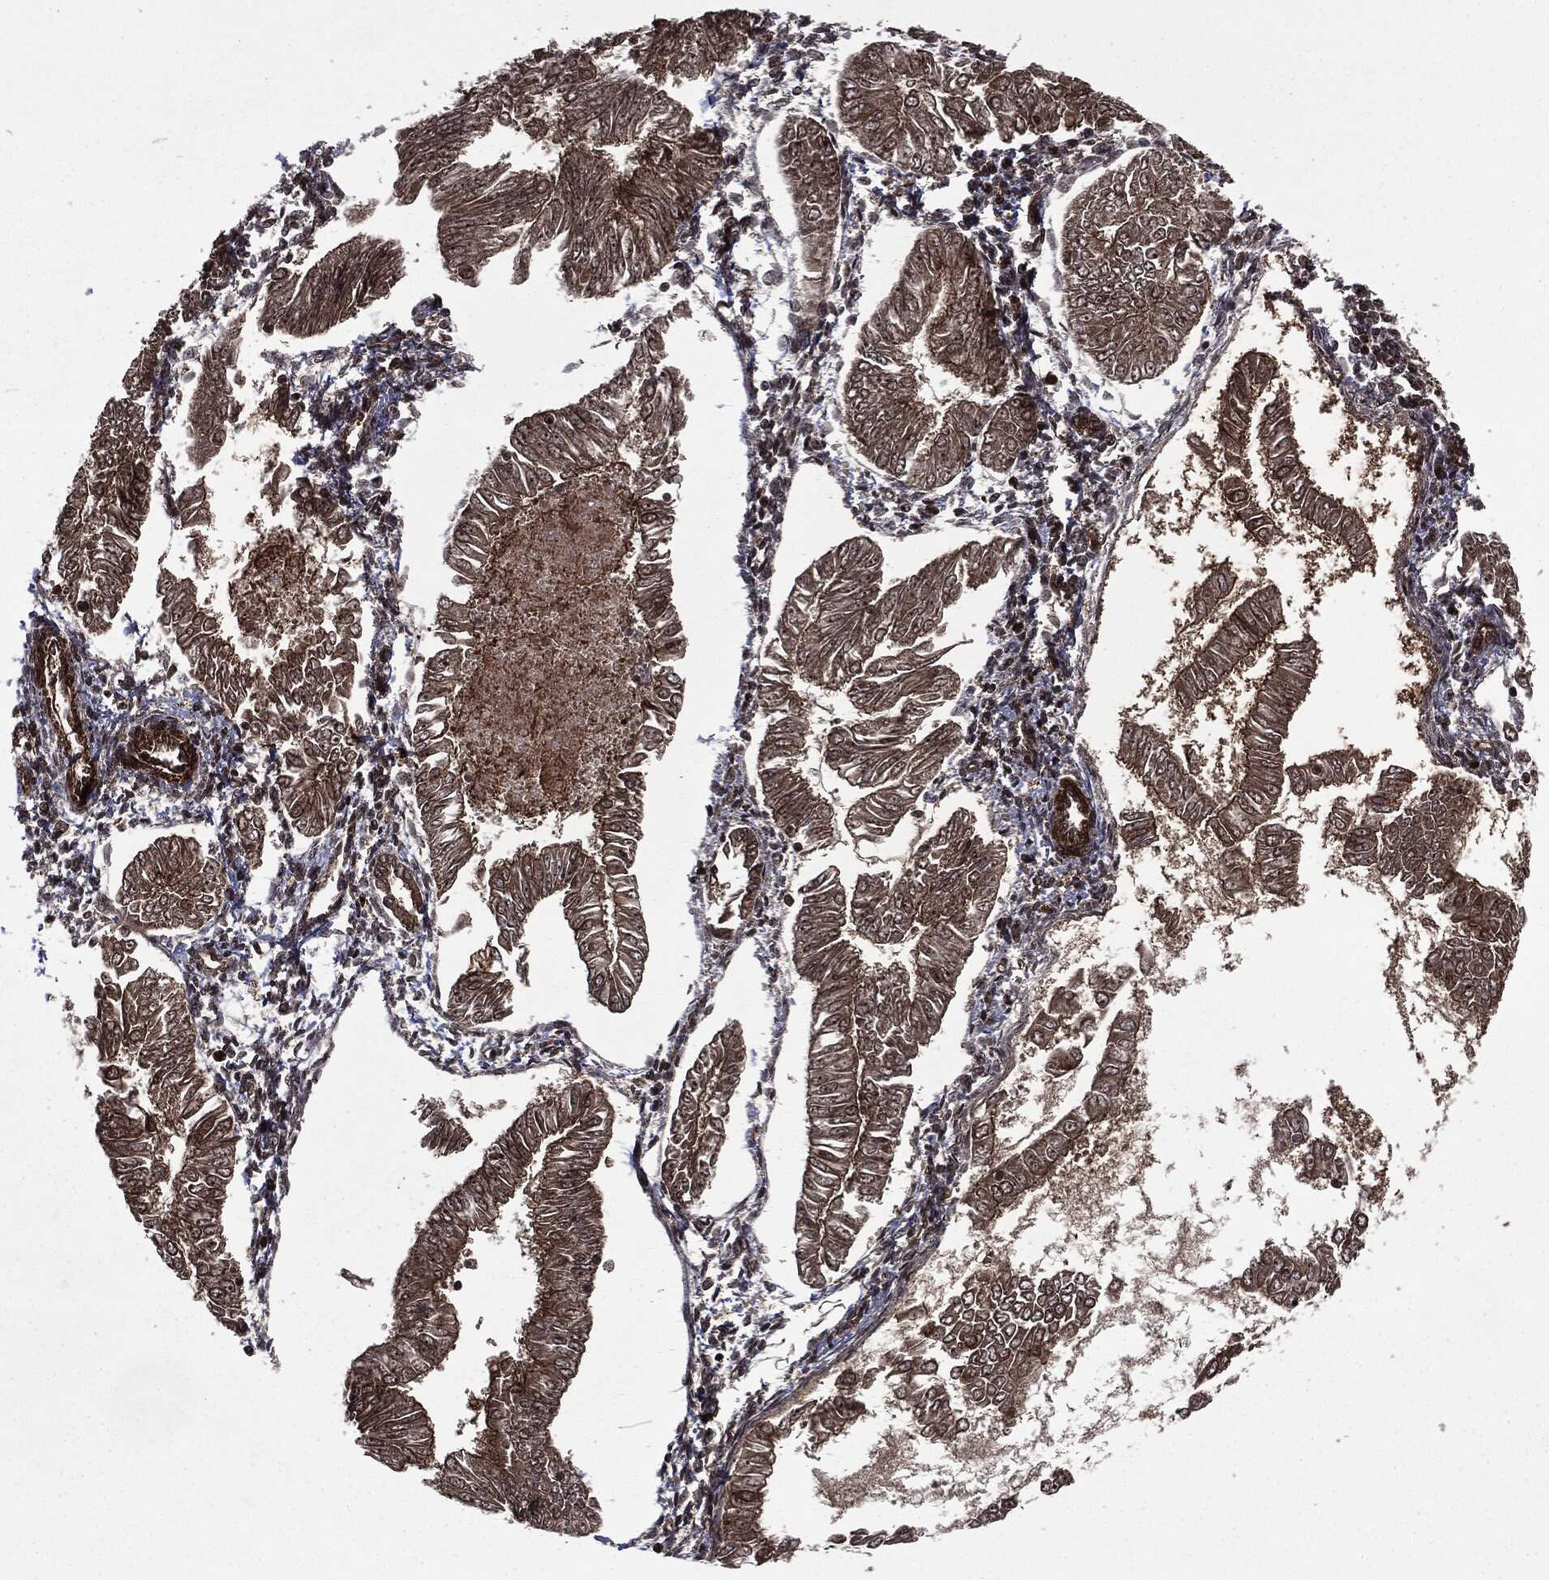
{"staining": {"intensity": "moderate", "quantity": ">75%", "location": "cytoplasmic/membranous"}, "tissue": "endometrial cancer", "cell_type": "Tumor cells", "image_type": "cancer", "snomed": [{"axis": "morphology", "description": "Adenocarcinoma, NOS"}, {"axis": "topography", "description": "Endometrium"}], "caption": "Immunohistochemical staining of adenocarcinoma (endometrial) reveals medium levels of moderate cytoplasmic/membranous protein positivity in approximately >75% of tumor cells. (DAB IHC, brown staining for protein, blue staining for nuclei).", "gene": "CARD6", "patient": {"sex": "female", "age": 53}}